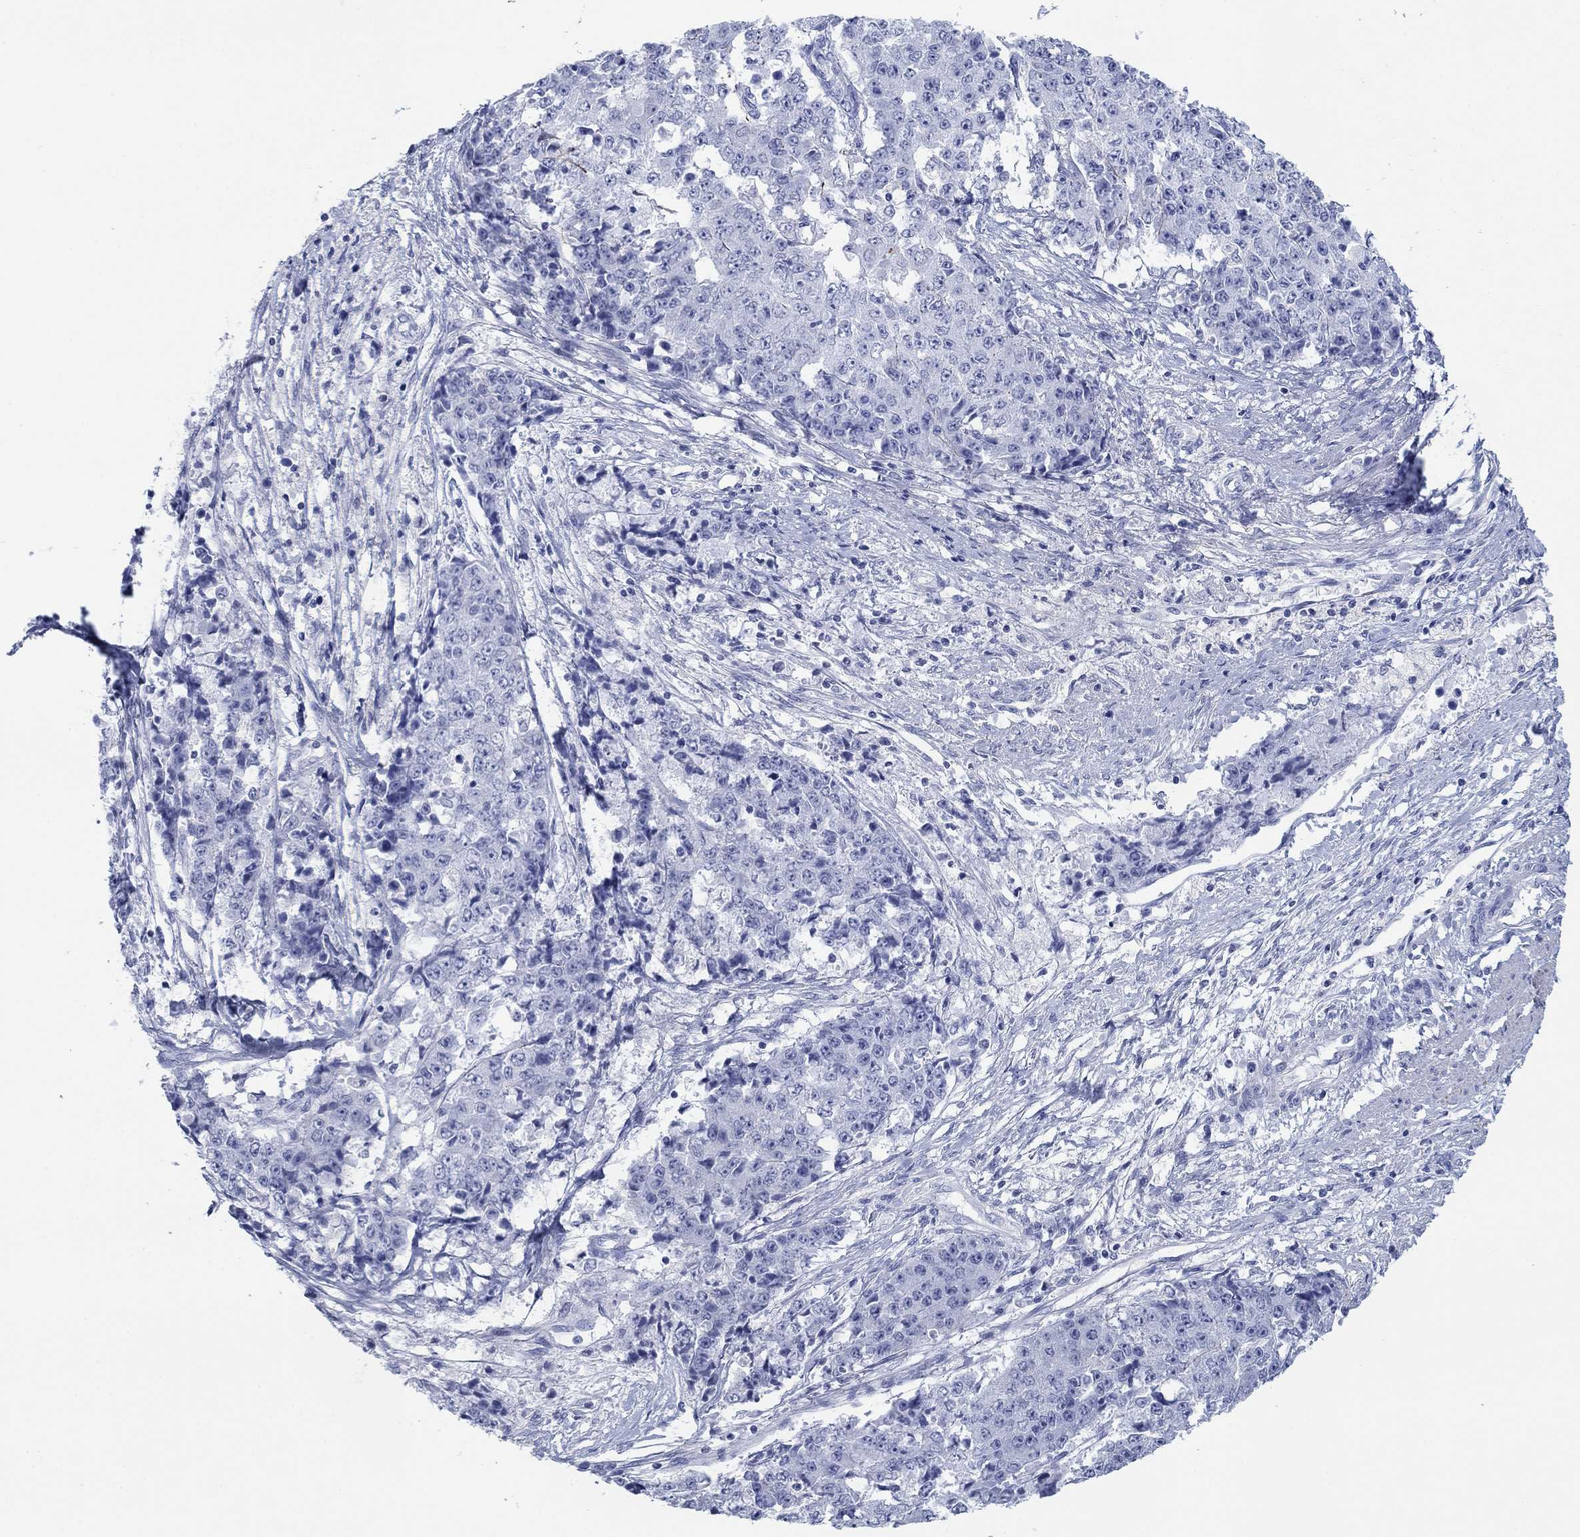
{"staining": {"intensity": "negative", "quantity": "none", "location": "none"}, "tissue": "ovarian cancer", "cell_type": "Tumor cells", "image_type": "cancer", "snomed": [{"axis": "morphology", "description": "Carcinoma, endometroid"}, {"axis": "topography", "description": "Ovary"}], "caption": "Tumor cells show no significant protein positivity in ovarian cancer (endometroid carcinoma).", "gene": "PDYN", "patient": {"sex": "female", "age": 42}}